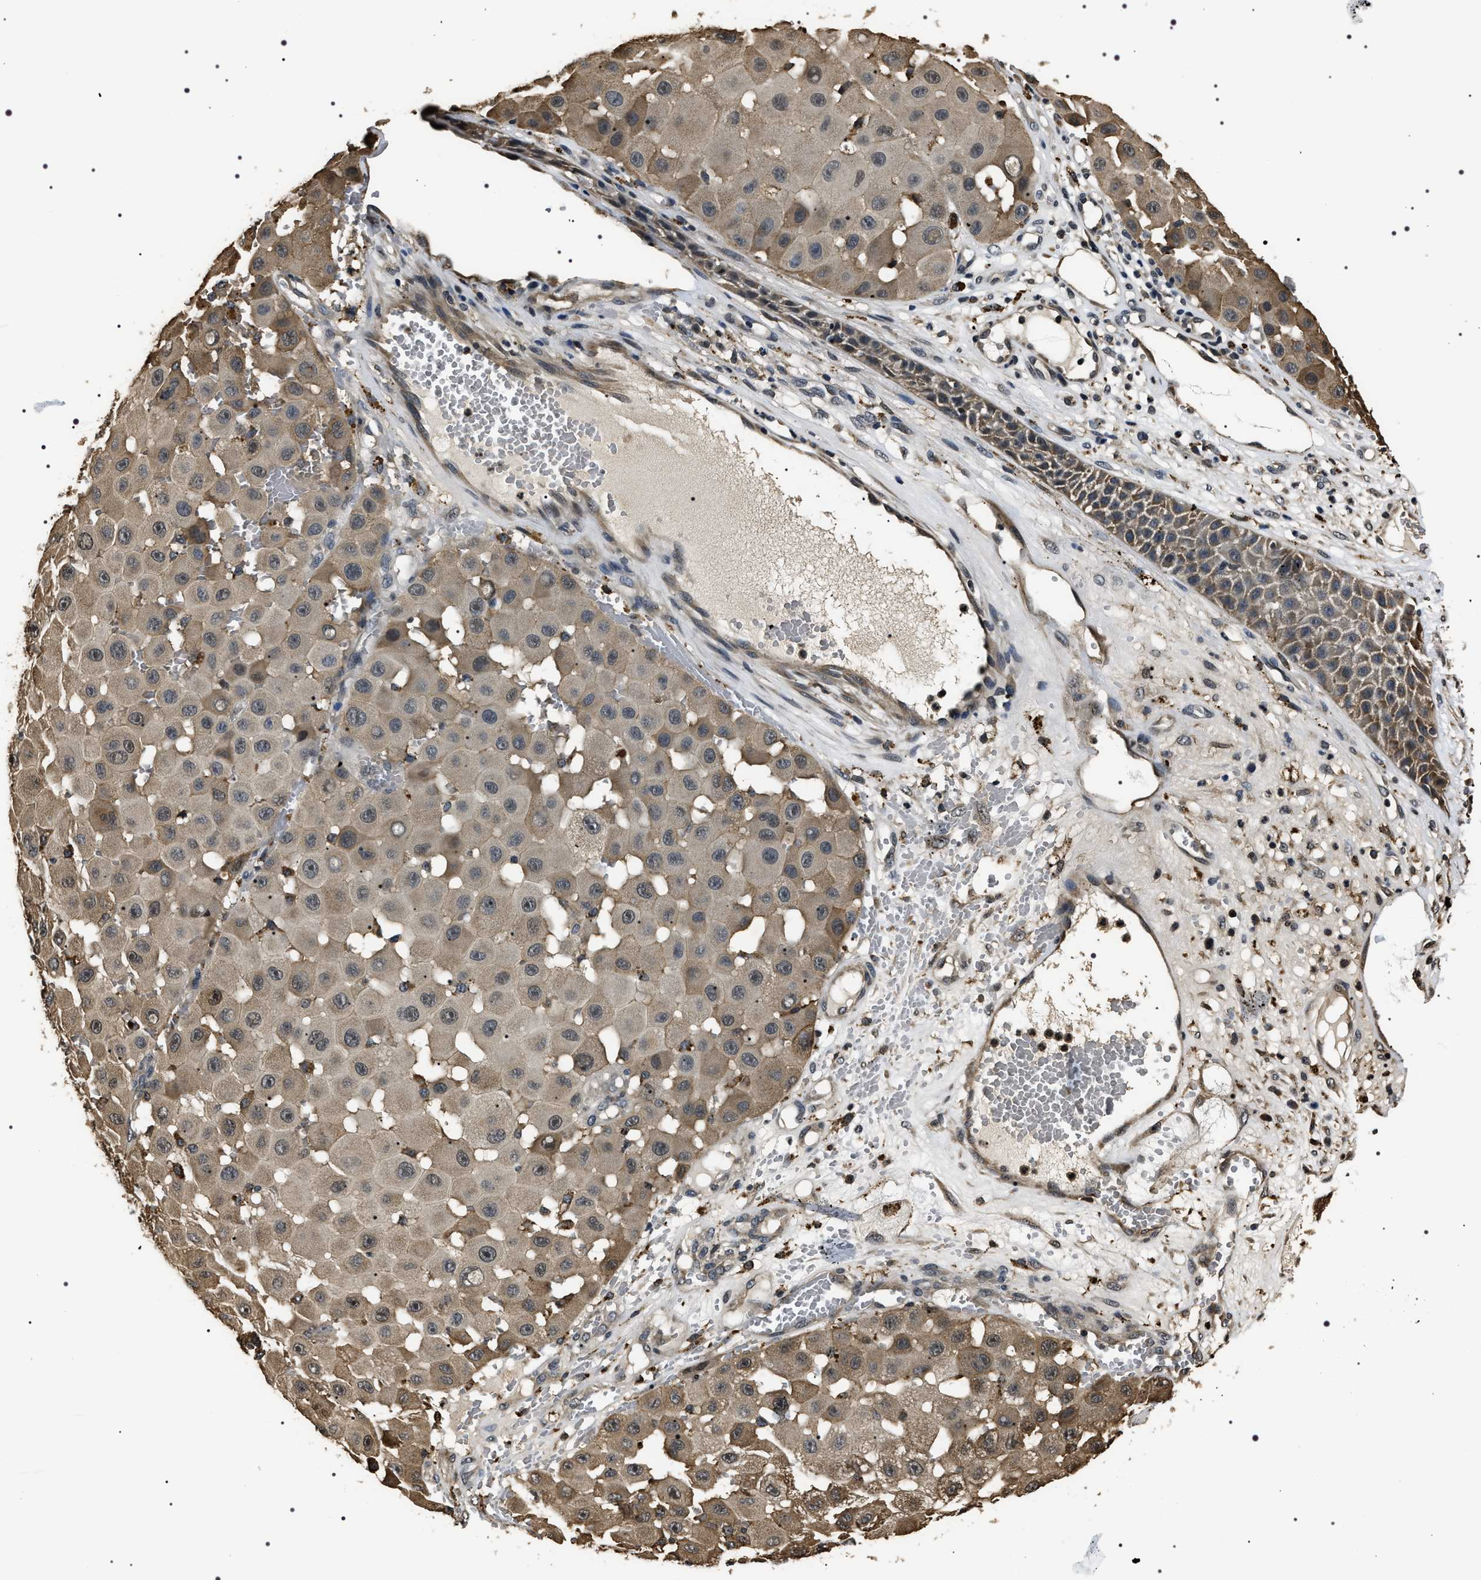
{"staining": {"intensity": "weak", "quantity": "25%-75%", "location": "cytoplasmic/membranous"}, "tissue": "melanoma", "cell_type": "Tumor cells", "image_type": "cancer", "snomed": [{"axis": "morphology", "description": "Malignant melanoma, NOS"}, {"axis": "topography", "description": "Skin"}], "caption": "DAB immunohistochemical staining of human malignant melanoma displays weak cytoplasmic/membranous protein expression in approximately 25%-75% of tumor cells.", "gene": "ARHGAP22", "patient": {"sex": "female", "age": 81}}